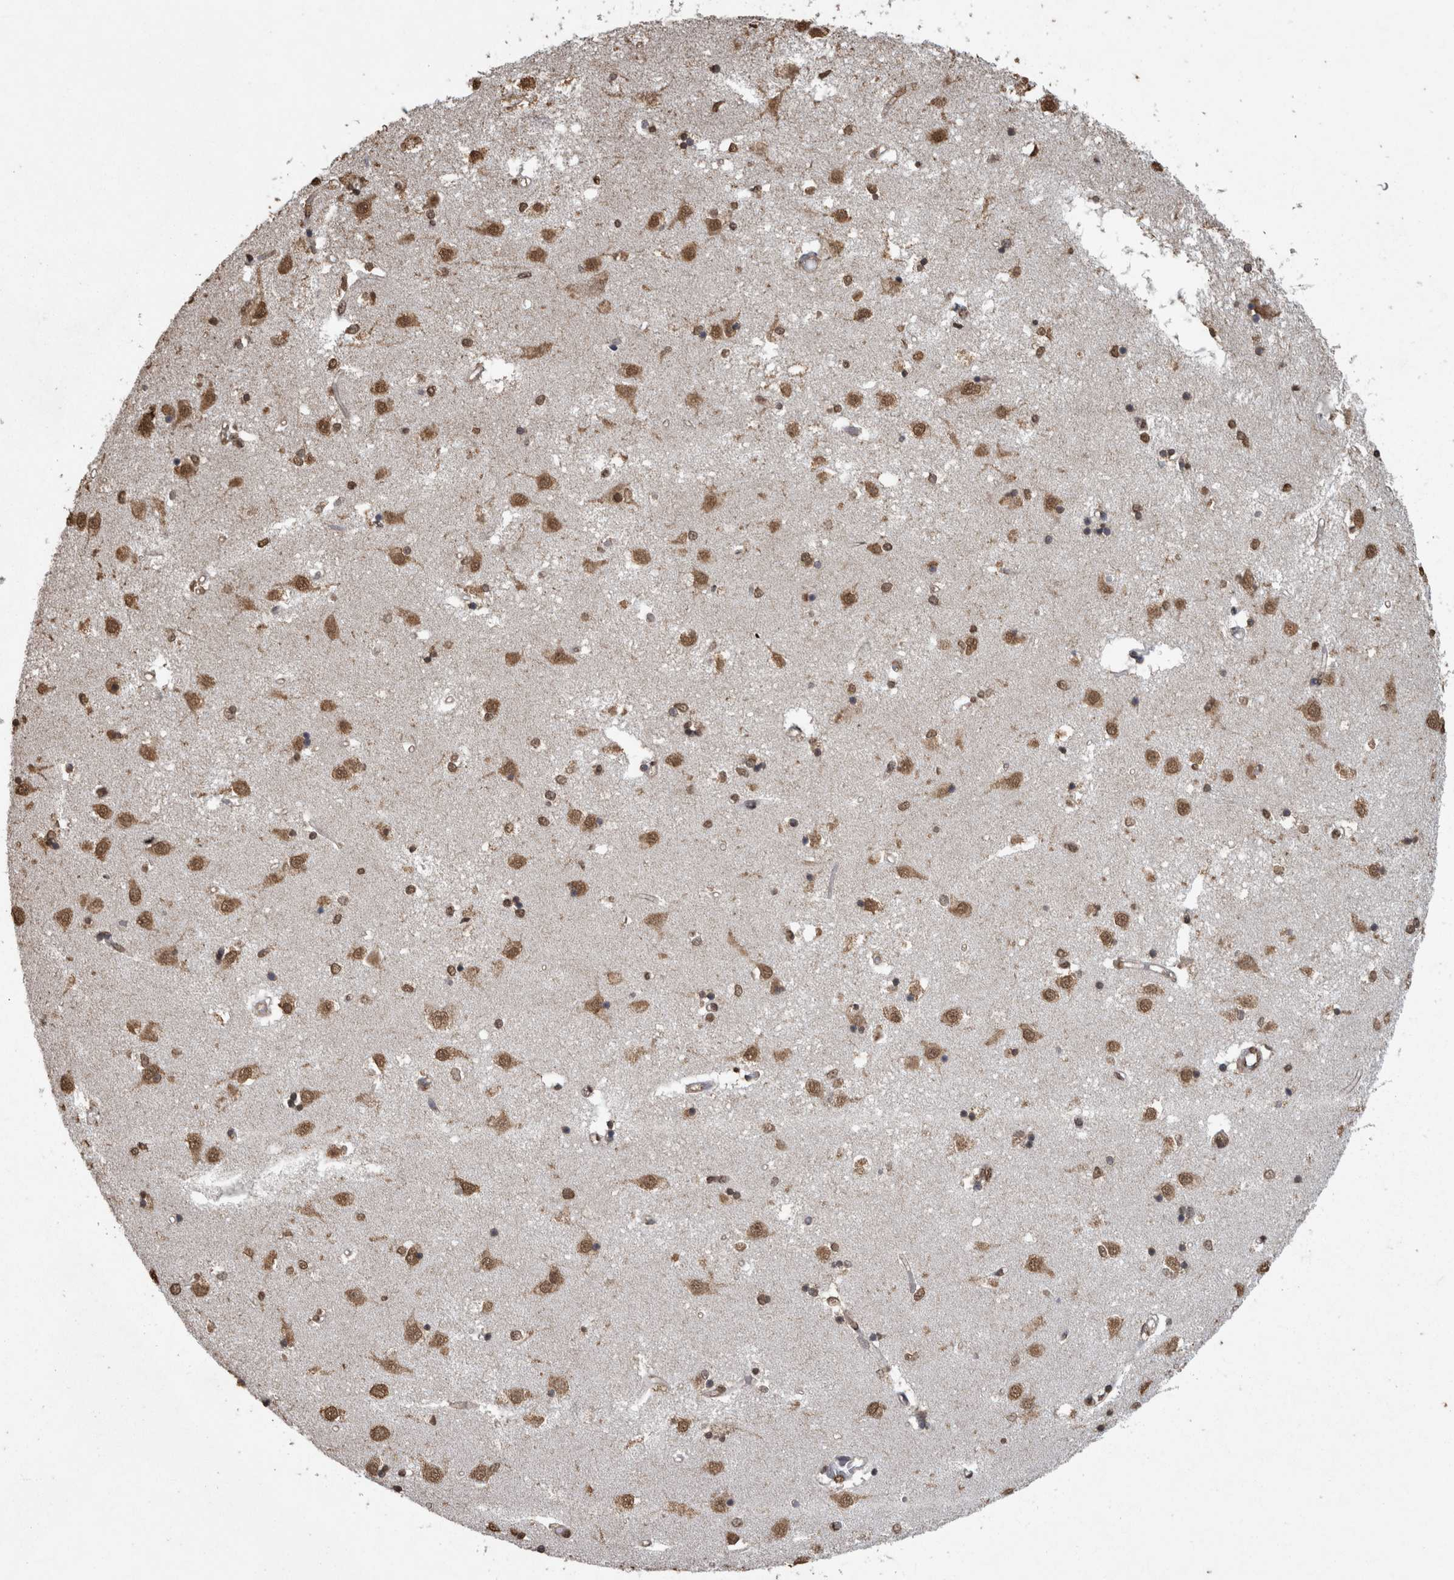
{"staining": {"intensity": "moderate", "quantity": ">75%", "location": "nuclear"}, "tissue": "caudate", "cell_type": "Glial cells", "image_type": "normal", "snomed": [{"axis": "morphology", "description": "Normal tissue, NOS"}, {"axis": "topography", "description": "Lateral ventricle wall"}], "caption": "Brown immunohistochemical staining in normal human caudate demonstrates moderate nuclear positivity in about >75% of glial cells.", "gene": "SMAD7", "patient": {"sex": "male", "age": 45}}